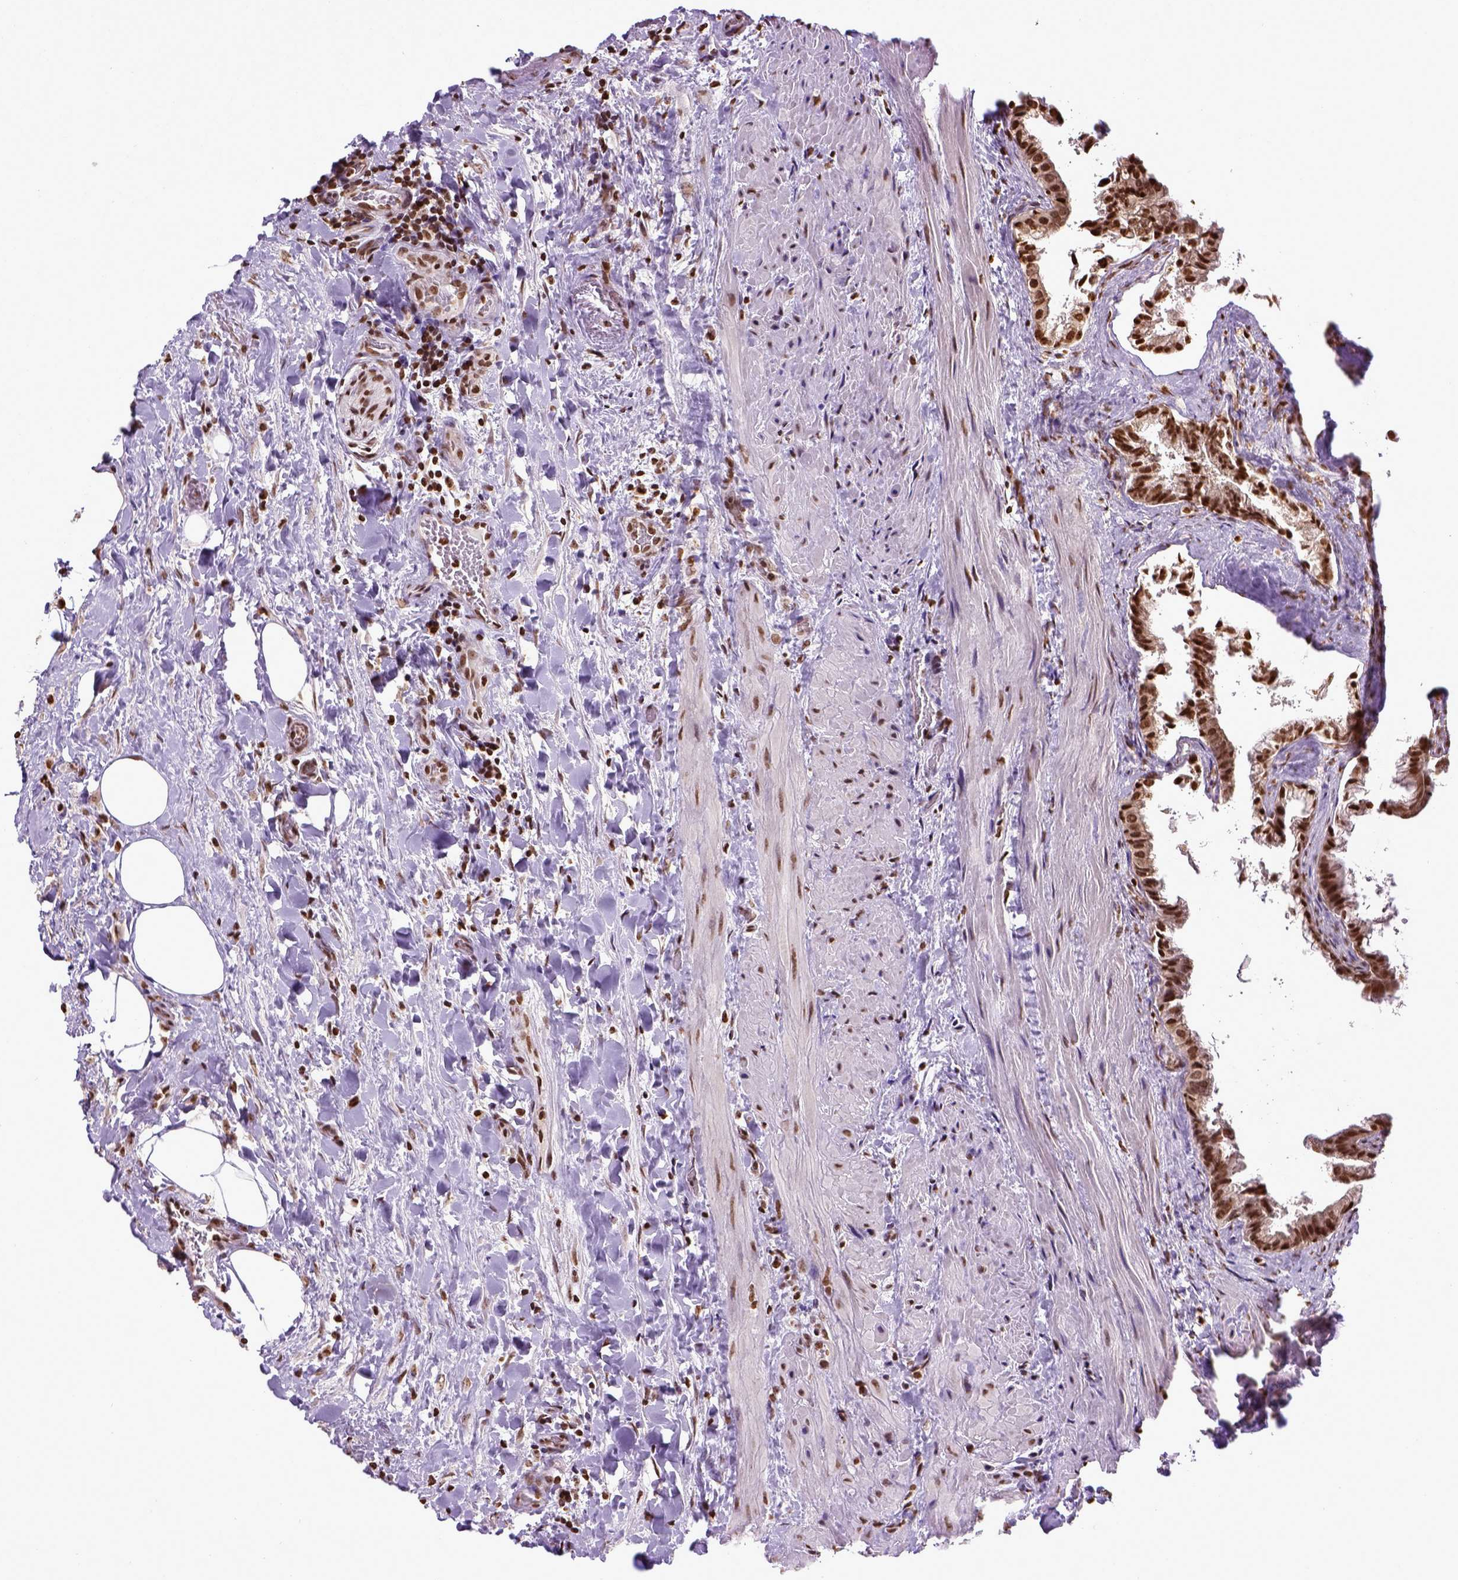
{"staining": {"intensity": "moderate", "quantity": ">75%", "location": "nuclear"}, "tissue": "gallbladder", "cell_type": "Glandular cells", "image_type": "normal", "snomed": [{"axis": "morphology", "description": "Normal tissue, NOS"}, {"axis": "topography", "description": "Gallbladder"}], "caption": "An immunohistochemistry image of normal tissue is shown. Protein staining in brown labels moderate nuclear positivity in gallbladder within glandular cells.", "gene": "ZNF75D", "patient": {"sex": "male", "age": 70}}